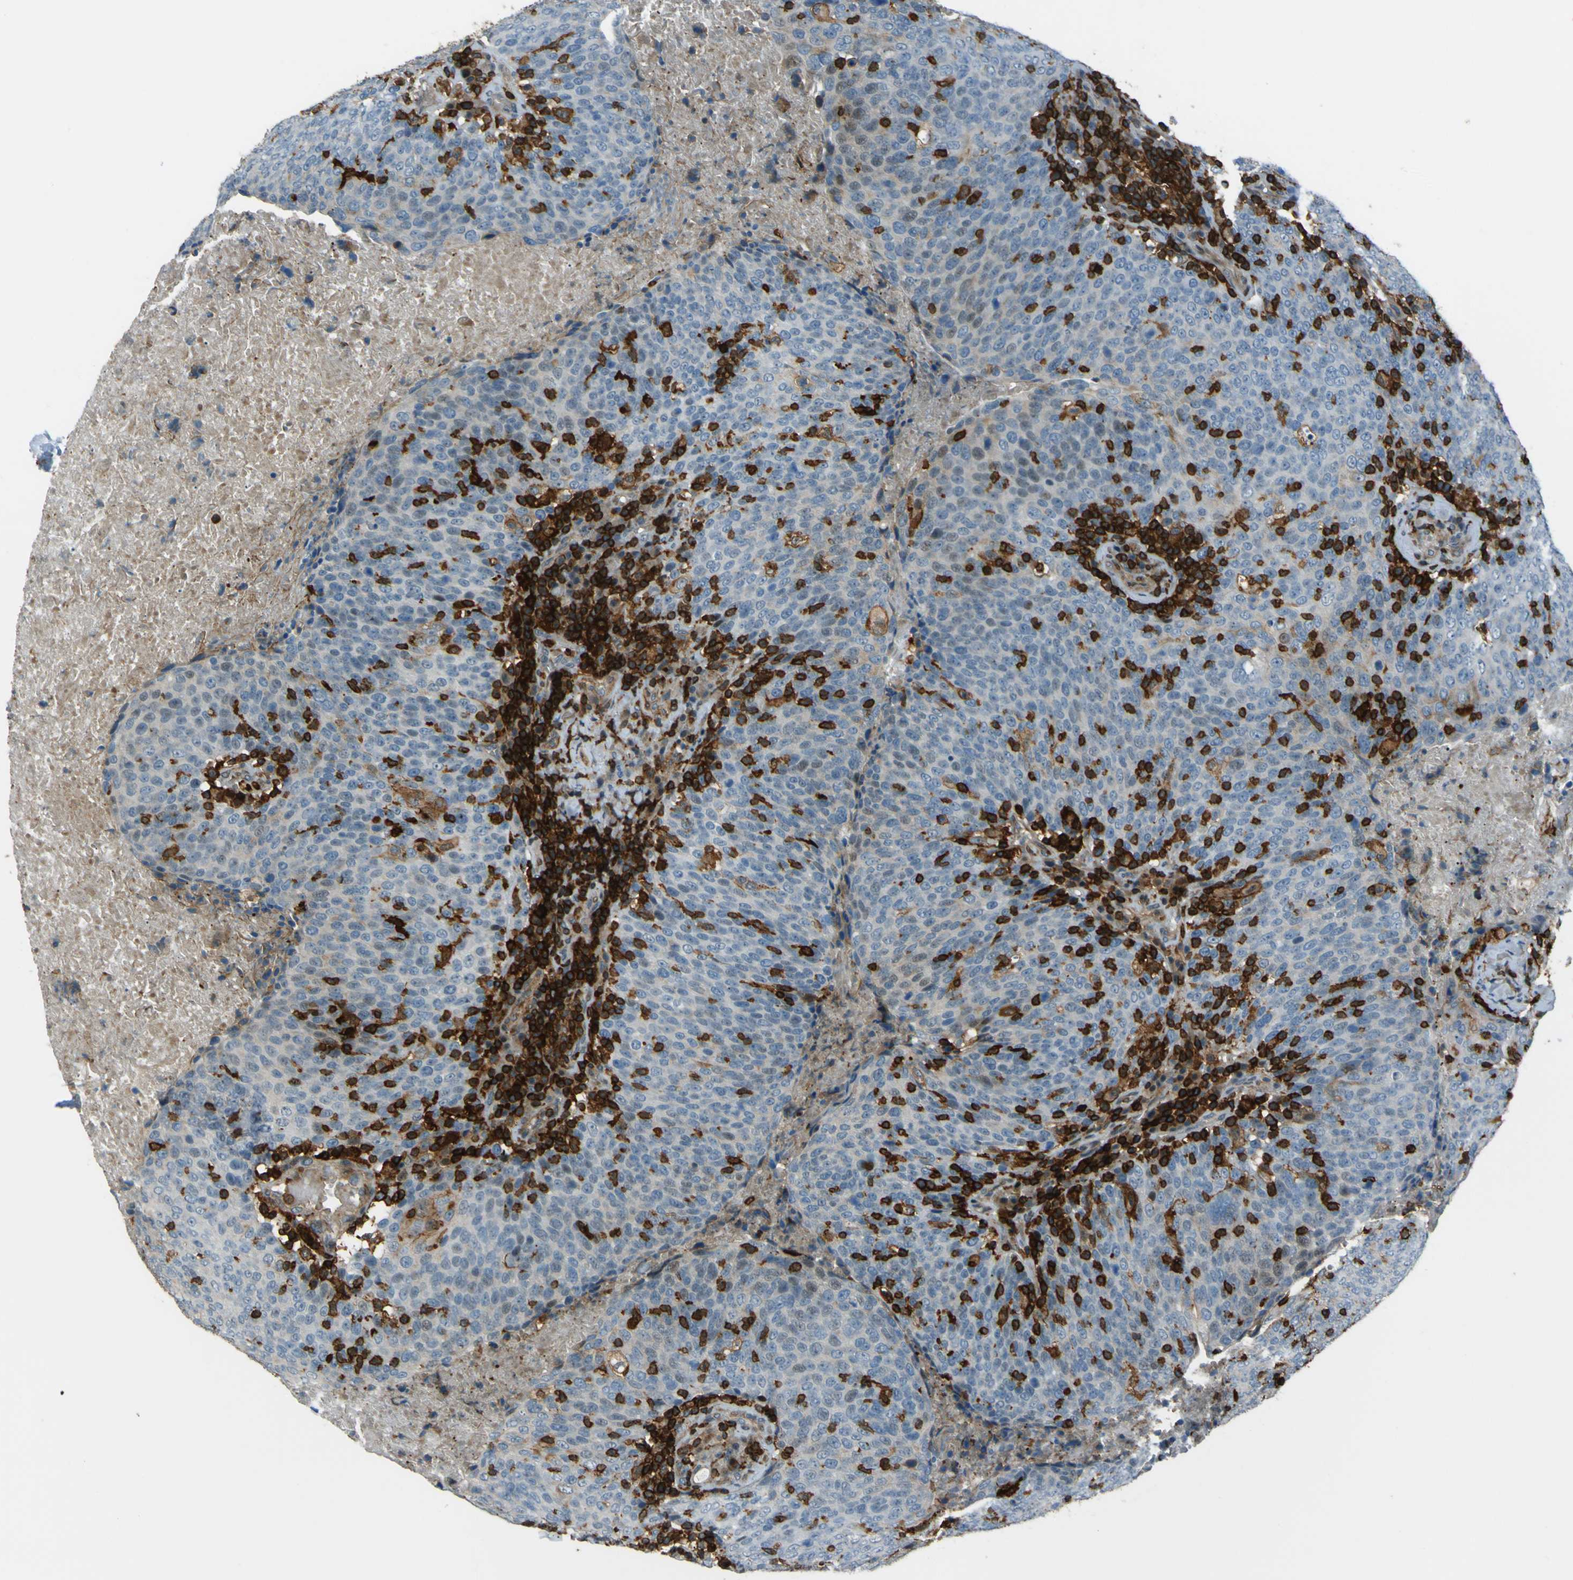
{"staining": {"intensity": "negative", "quantity": "none", "location": "none"}, "tissue": "head and neck cancer", "cell_type": "Tumor cells", "image_type": "cancer", "snomed": [{"axis": "morphology", "description": "Squamous cell carcinoma, NOS"}, {"axis": "morphology", "description": "Squamous cell carcinoma, metastatic, NOS"}, {"axis": "topography", "description": "Lymph node"}, {"axis": "topography", "description": "Head-Neck"}], "caption": "Immunohistochemistry (IHC) photomicrograph of neoplastic tissue: human head and neck metastatic squamous cell carcinoma stained with DAB (3,3'-diaminobenzidine) exhibits no significant protein positivity in tumor cells. (IHC, brightfield microscopy, high magnification).", "gene": "PCDHB5", "patient": {"sex": "male", "age": 62}}